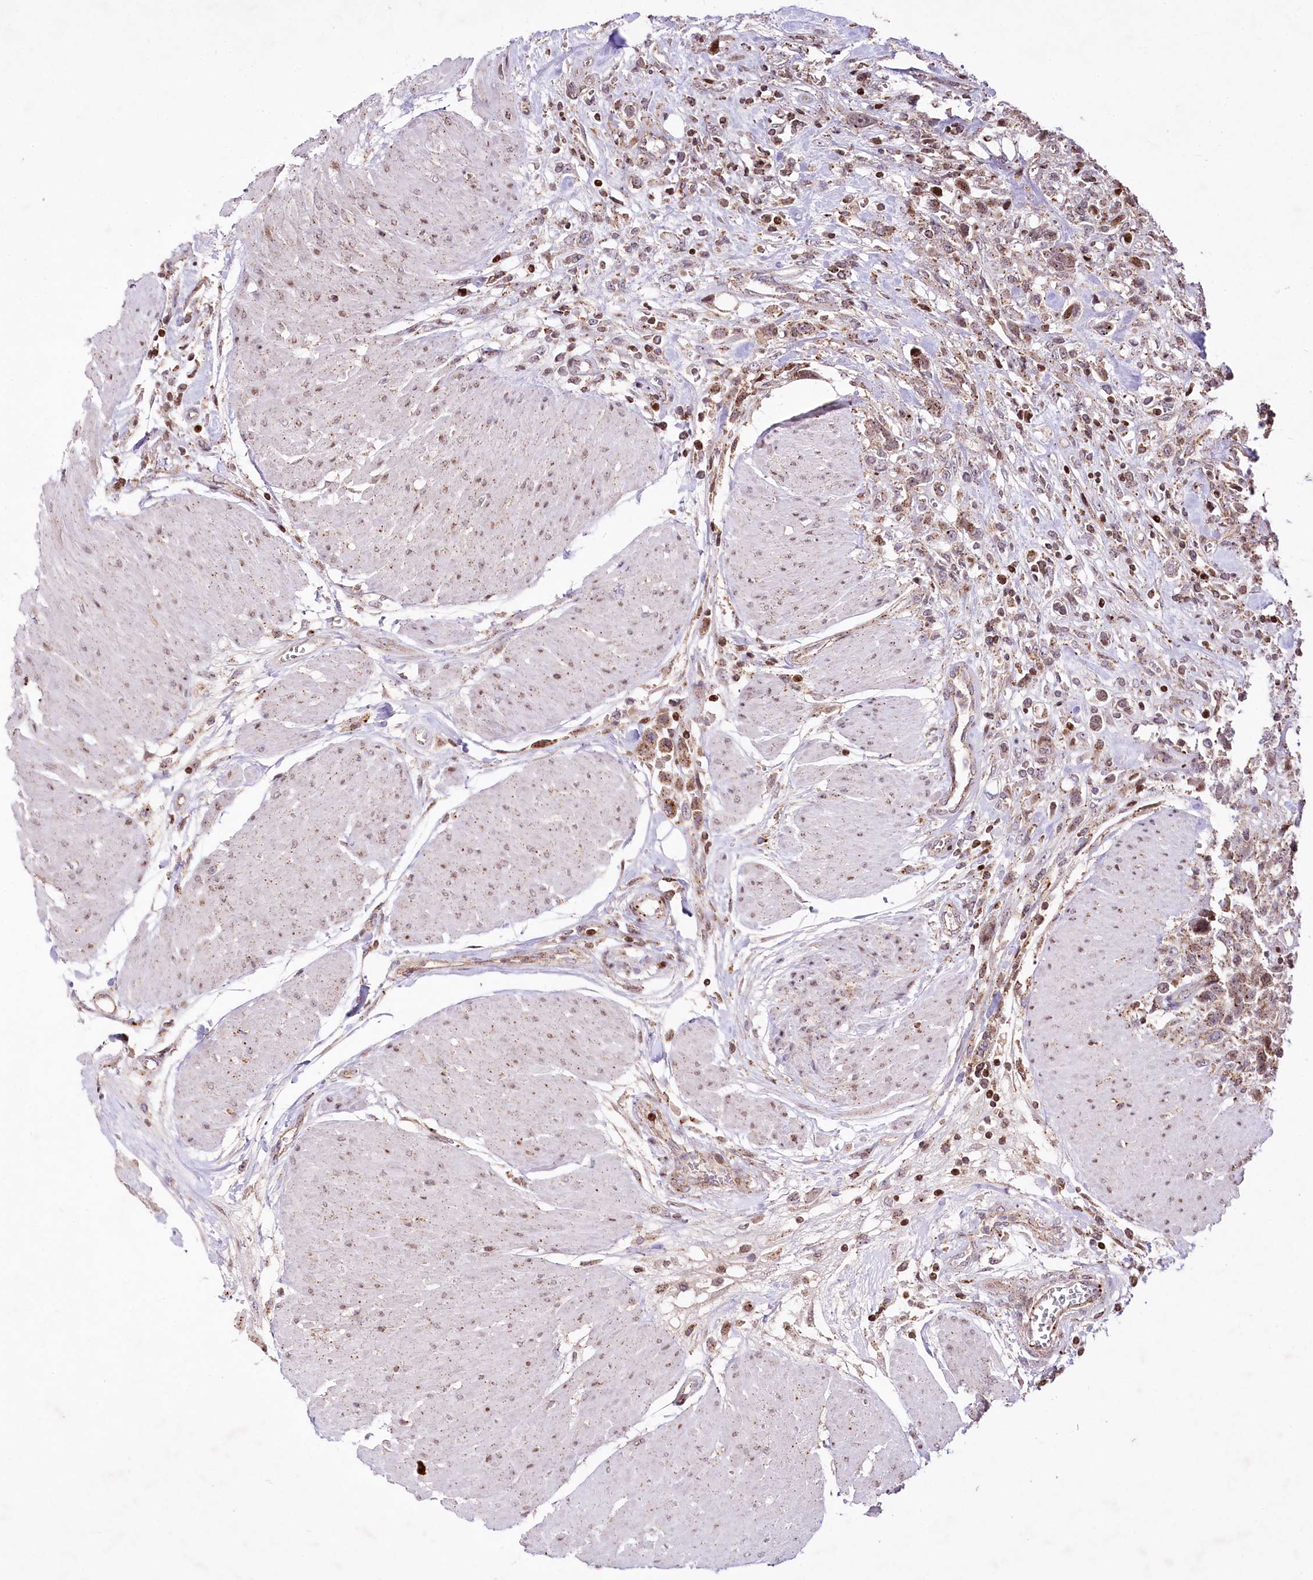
{"staining": {"intensity": "moderate", "quantity": ">75%", "location": "cytoplasmic/membranous"}, "tissue": "urothelial cancer", "cell_type": "Tumor cells", "image_type": "cancer", "snomed": [{"axis": "morphology", "description": "Urothelial carcinoma, High grade"}, {"axis": "topography", "description": "Urinary bladder"}], "caption": "A micrograph showing moderate cytoplasmic/membranous expression in approximately >75% of tumor cells in urothelial cancer, as visualized by brown immunohistochemical staining.", "gene": "ZFYVE27", "patient": {"sex": "male", "age": 50}}